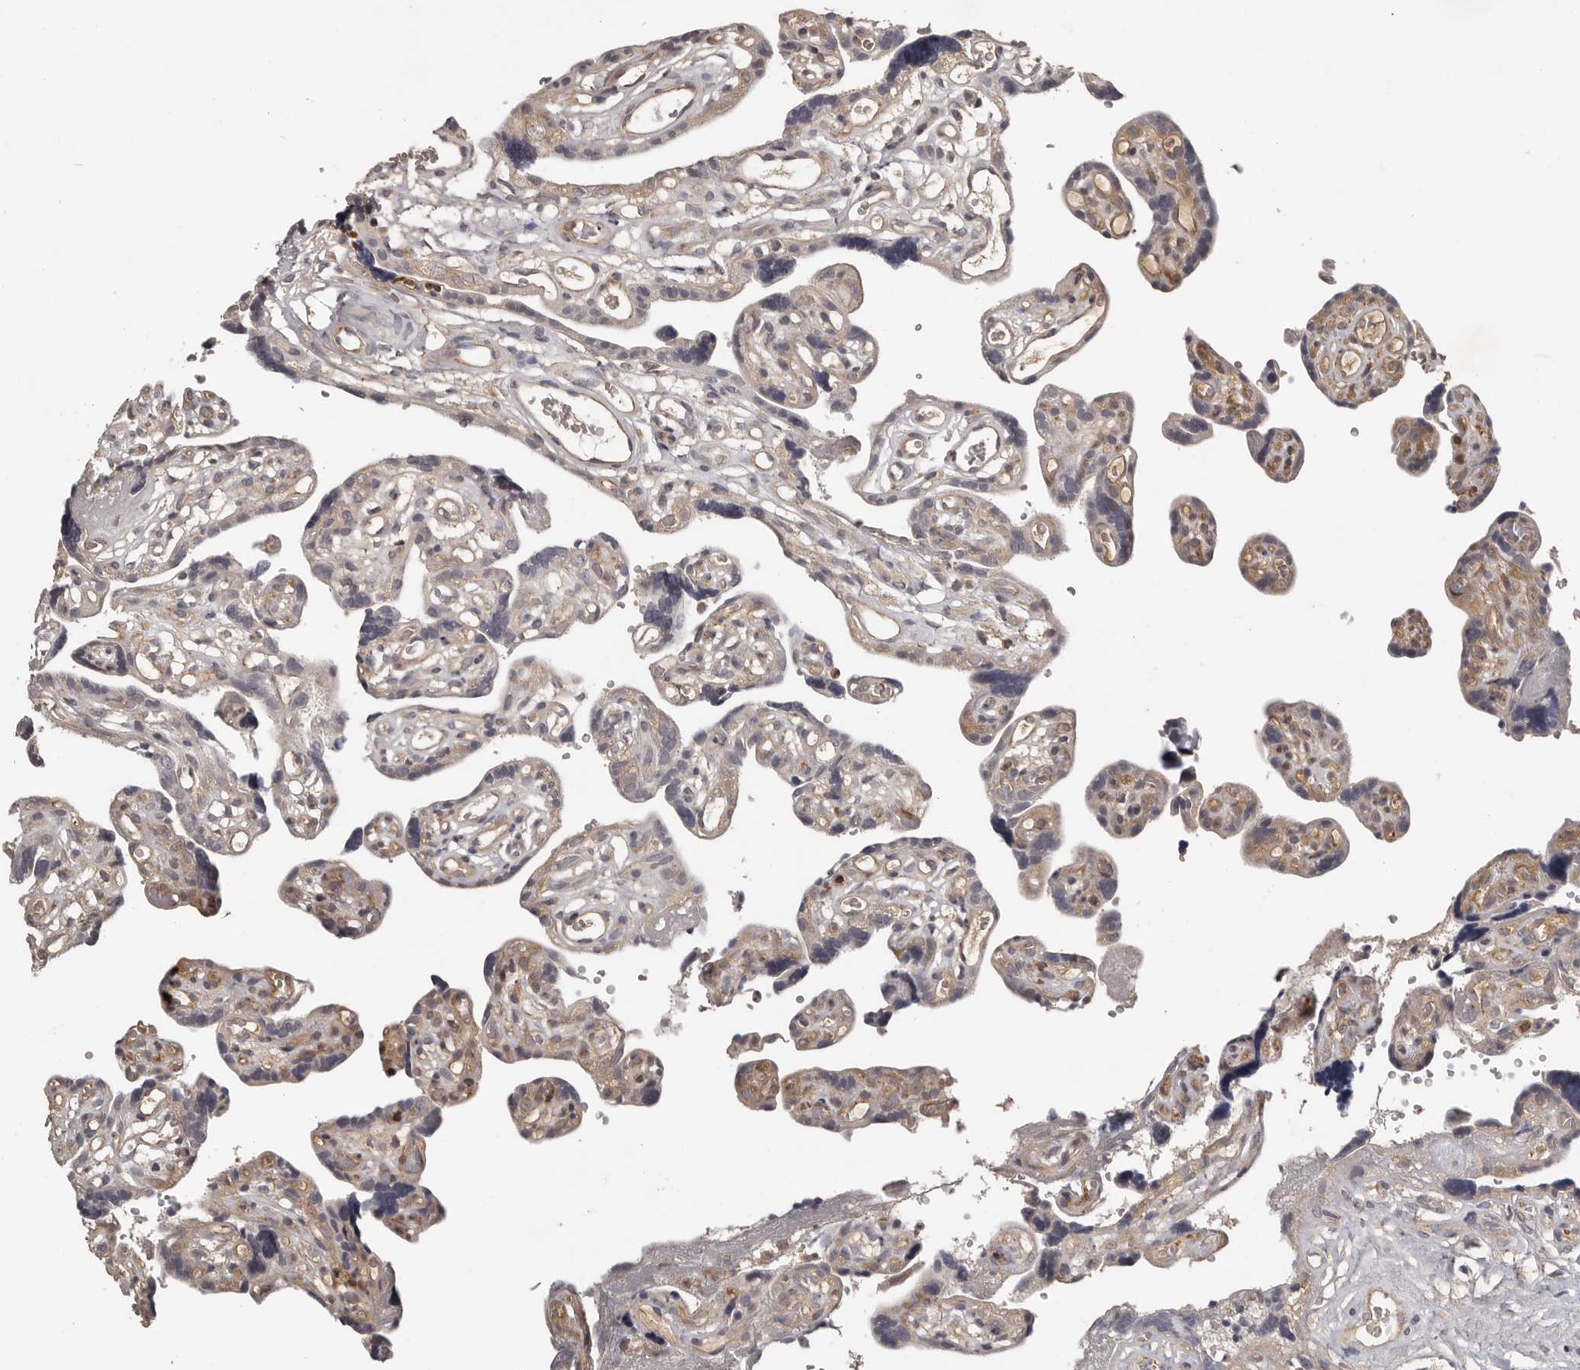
{"staining": {"intensity": "moderate", "quantity": "<25%", "location": "cytoplasmic/membranous"}, "tissue": "placenta", "cell_type": "Decidual cells", "image_type": "normal", "snomed": [{"axis": "morphology", "description": "Normal tissue, NOS"}, {"axis": "topography", "description": "Placenta"}], "caption": "Immunohistochemical staining of unremarkable human placenta reveals low levels of moderate cytoplasmic/membranous staining in about <25% of decidual cells.", "gene": "ANKRD44", "patient": {"sex": "female", "age": 30}}